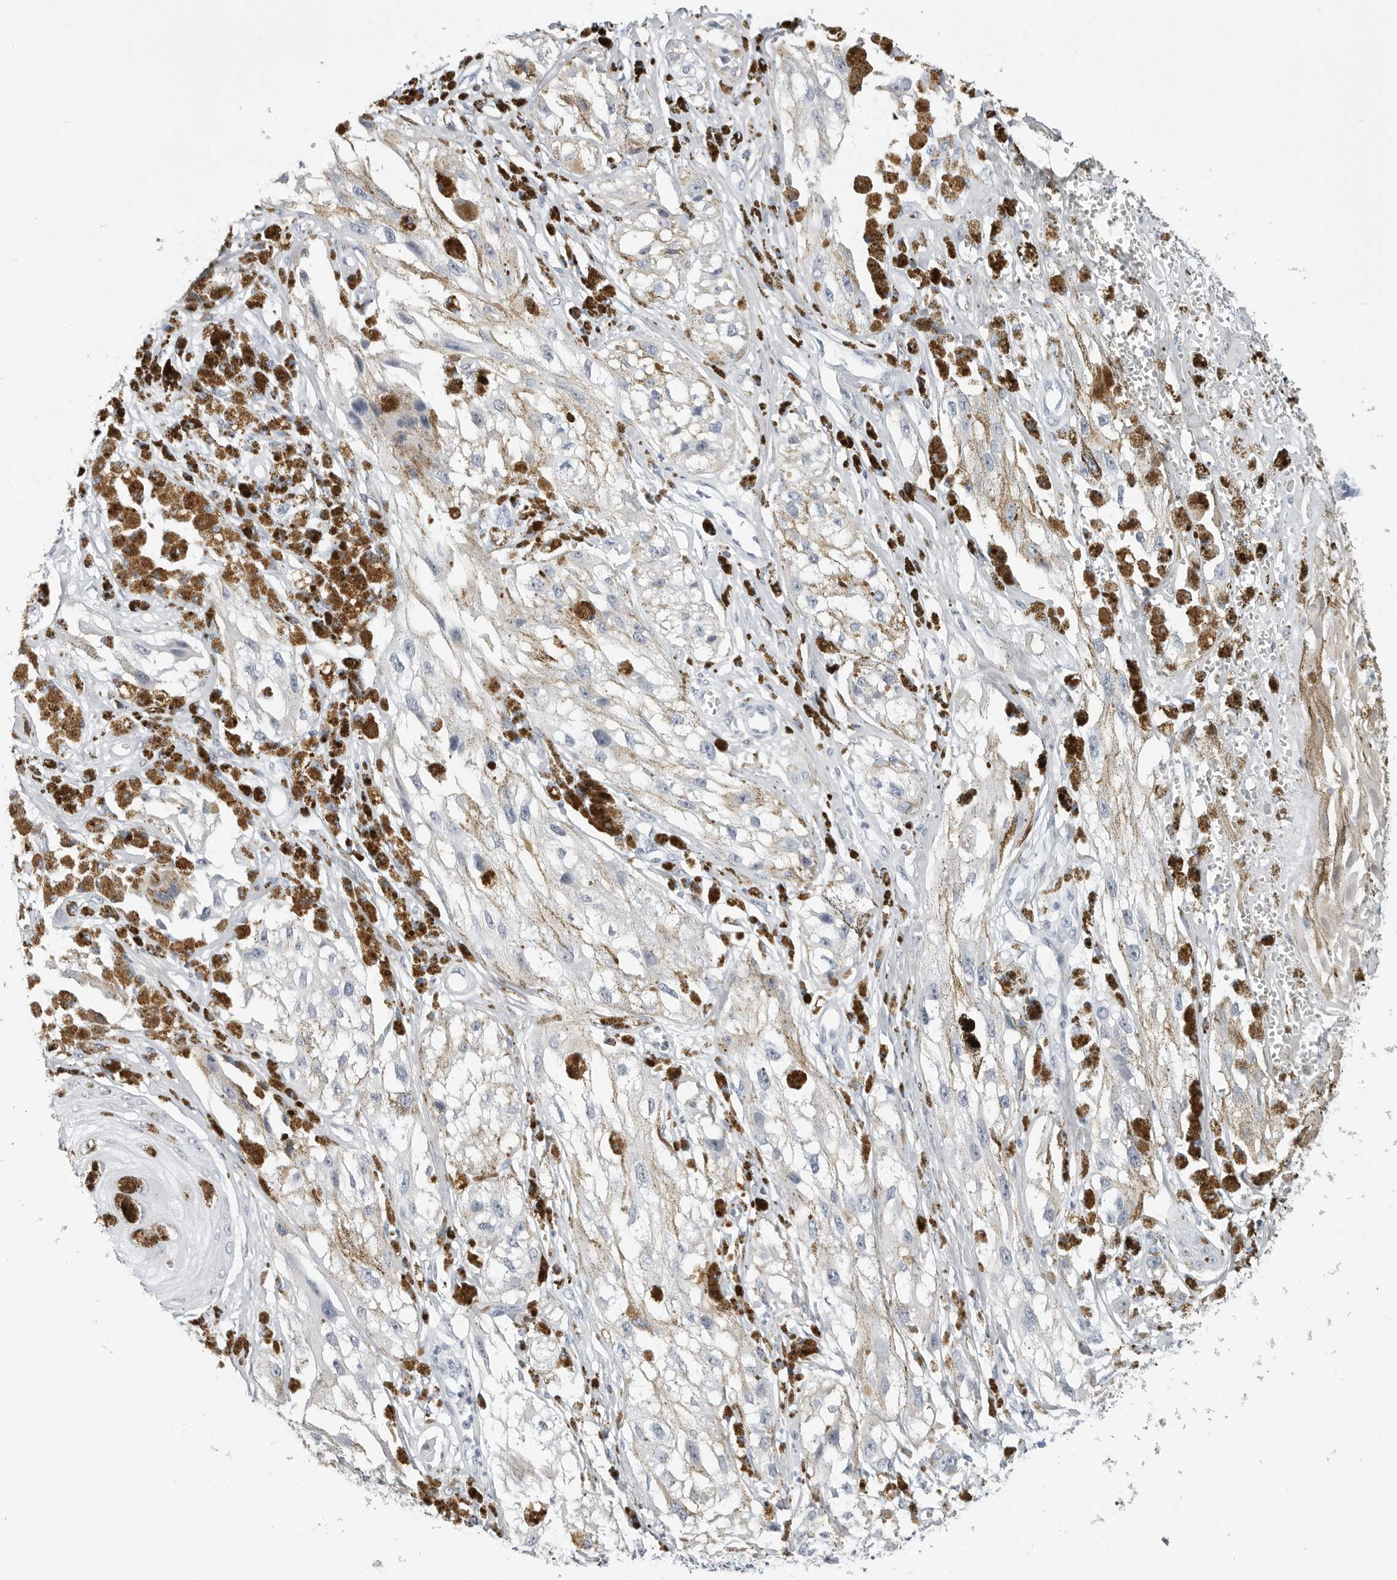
{"staining": {"intensity": "negative", "quantity": "none", "location": "none"}, "tissue": "melanoma", "cell_type": "Tumor cells", "image_type": "cancer", "snomed": [{"axis": "morphology", "description": "Malignant melanoma, NOS"}, {"axis": "topography", "description": "Skin"}], "caption": "Human melanoma stained for a protein using immunohistochemistry (IHC) demonstrates no expression in tumor cells.", "gene": "PLN", "patient": {"sex": "male", "age": 88}}